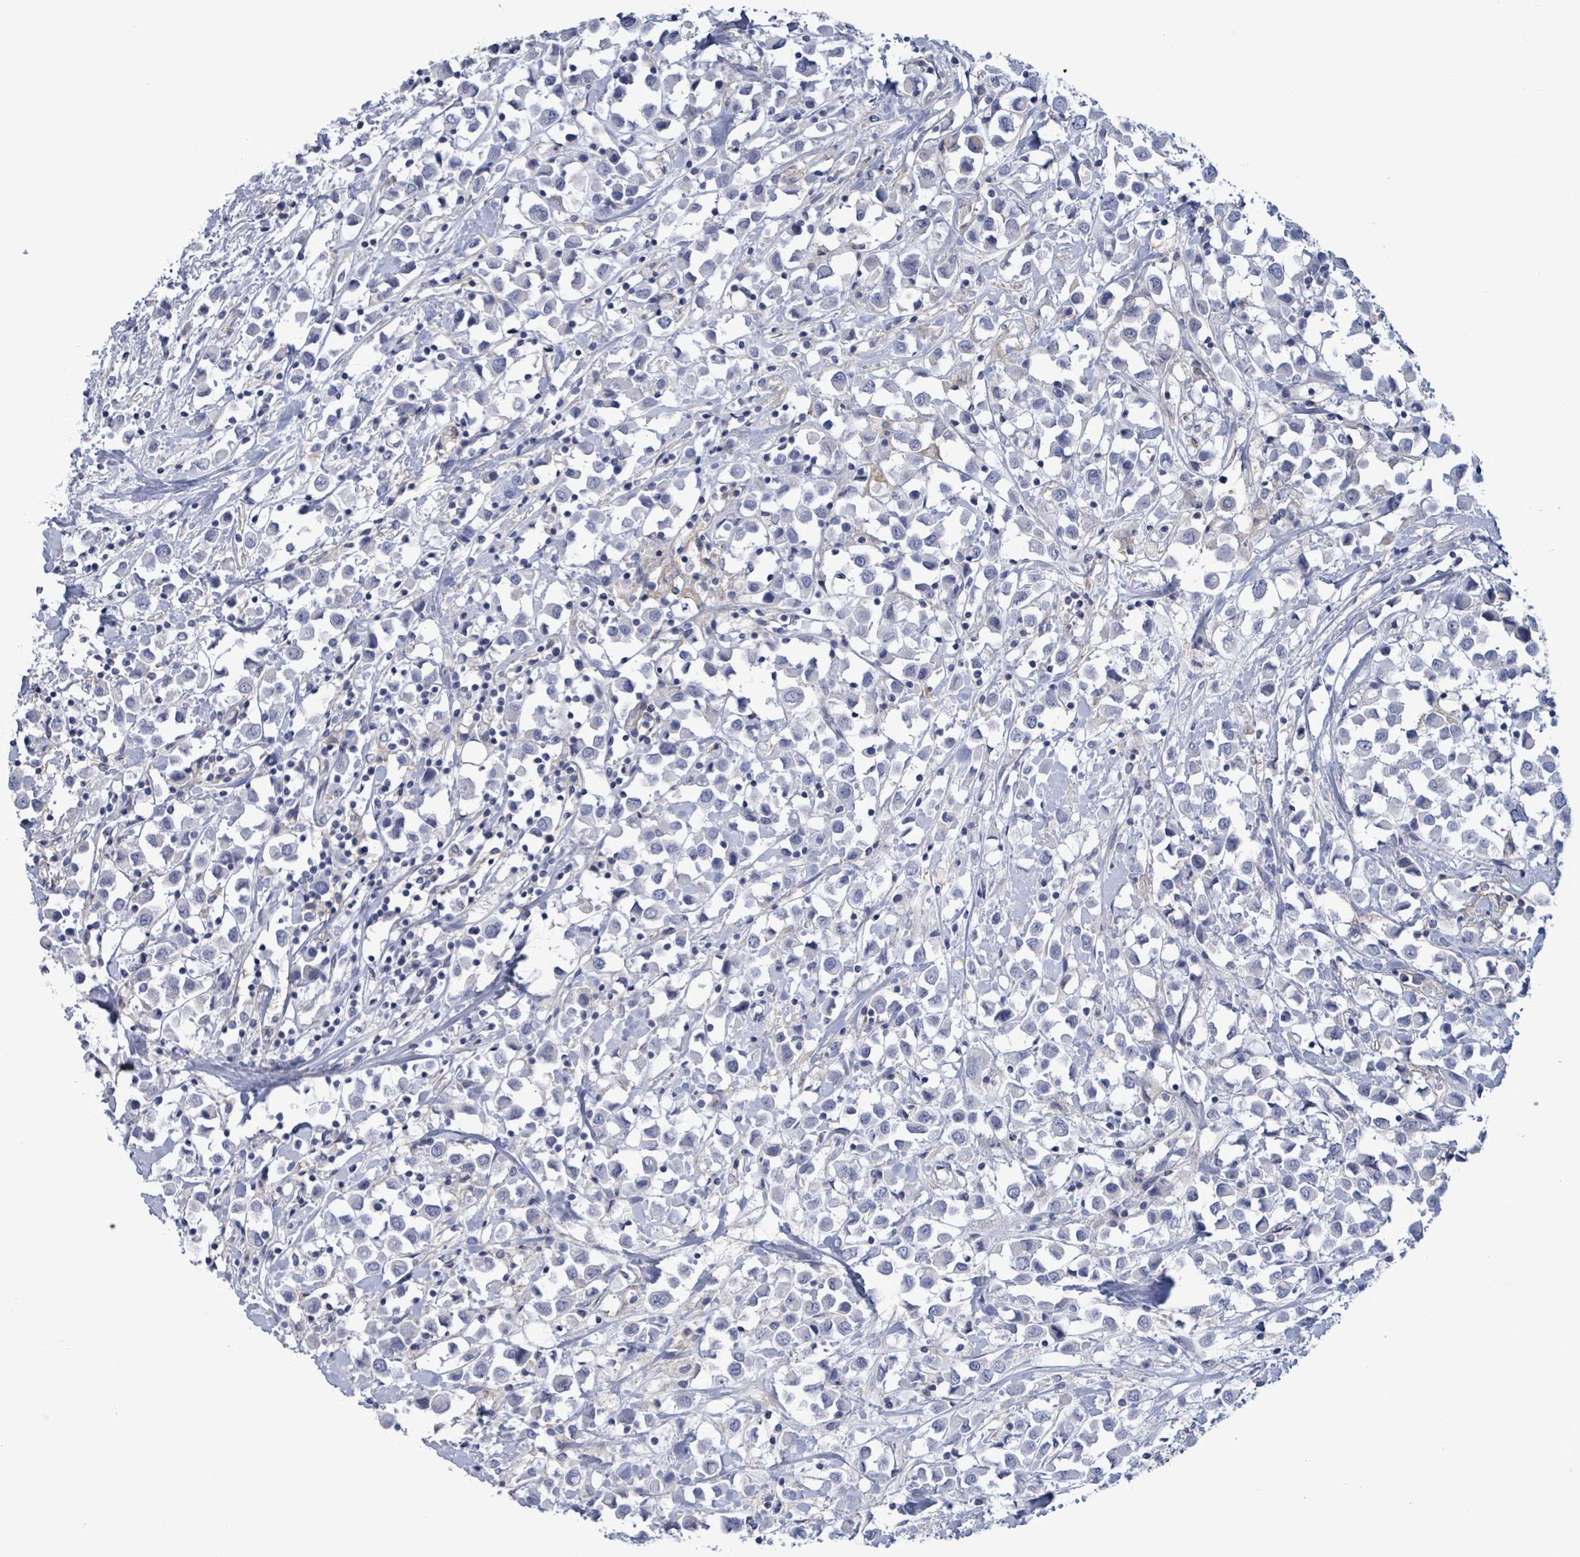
{"staining": {"intensity": "negative", "quantity": "none", "location": "none"}, "tissue": "breast cancer", "cell_type": "Tumor cells", "image_type": "cancer", "snomed": [{"axis": "morphology", "description": "Duct carcinoma"}, {"axis": "topography", "description": "Breast"}], "caption": "The histopathology image displays no significant expression in tumor cells of breast infiltrating ductal carcinoma.", "gene": "BSG", "patient": {"sex": "female", "age": 61}}